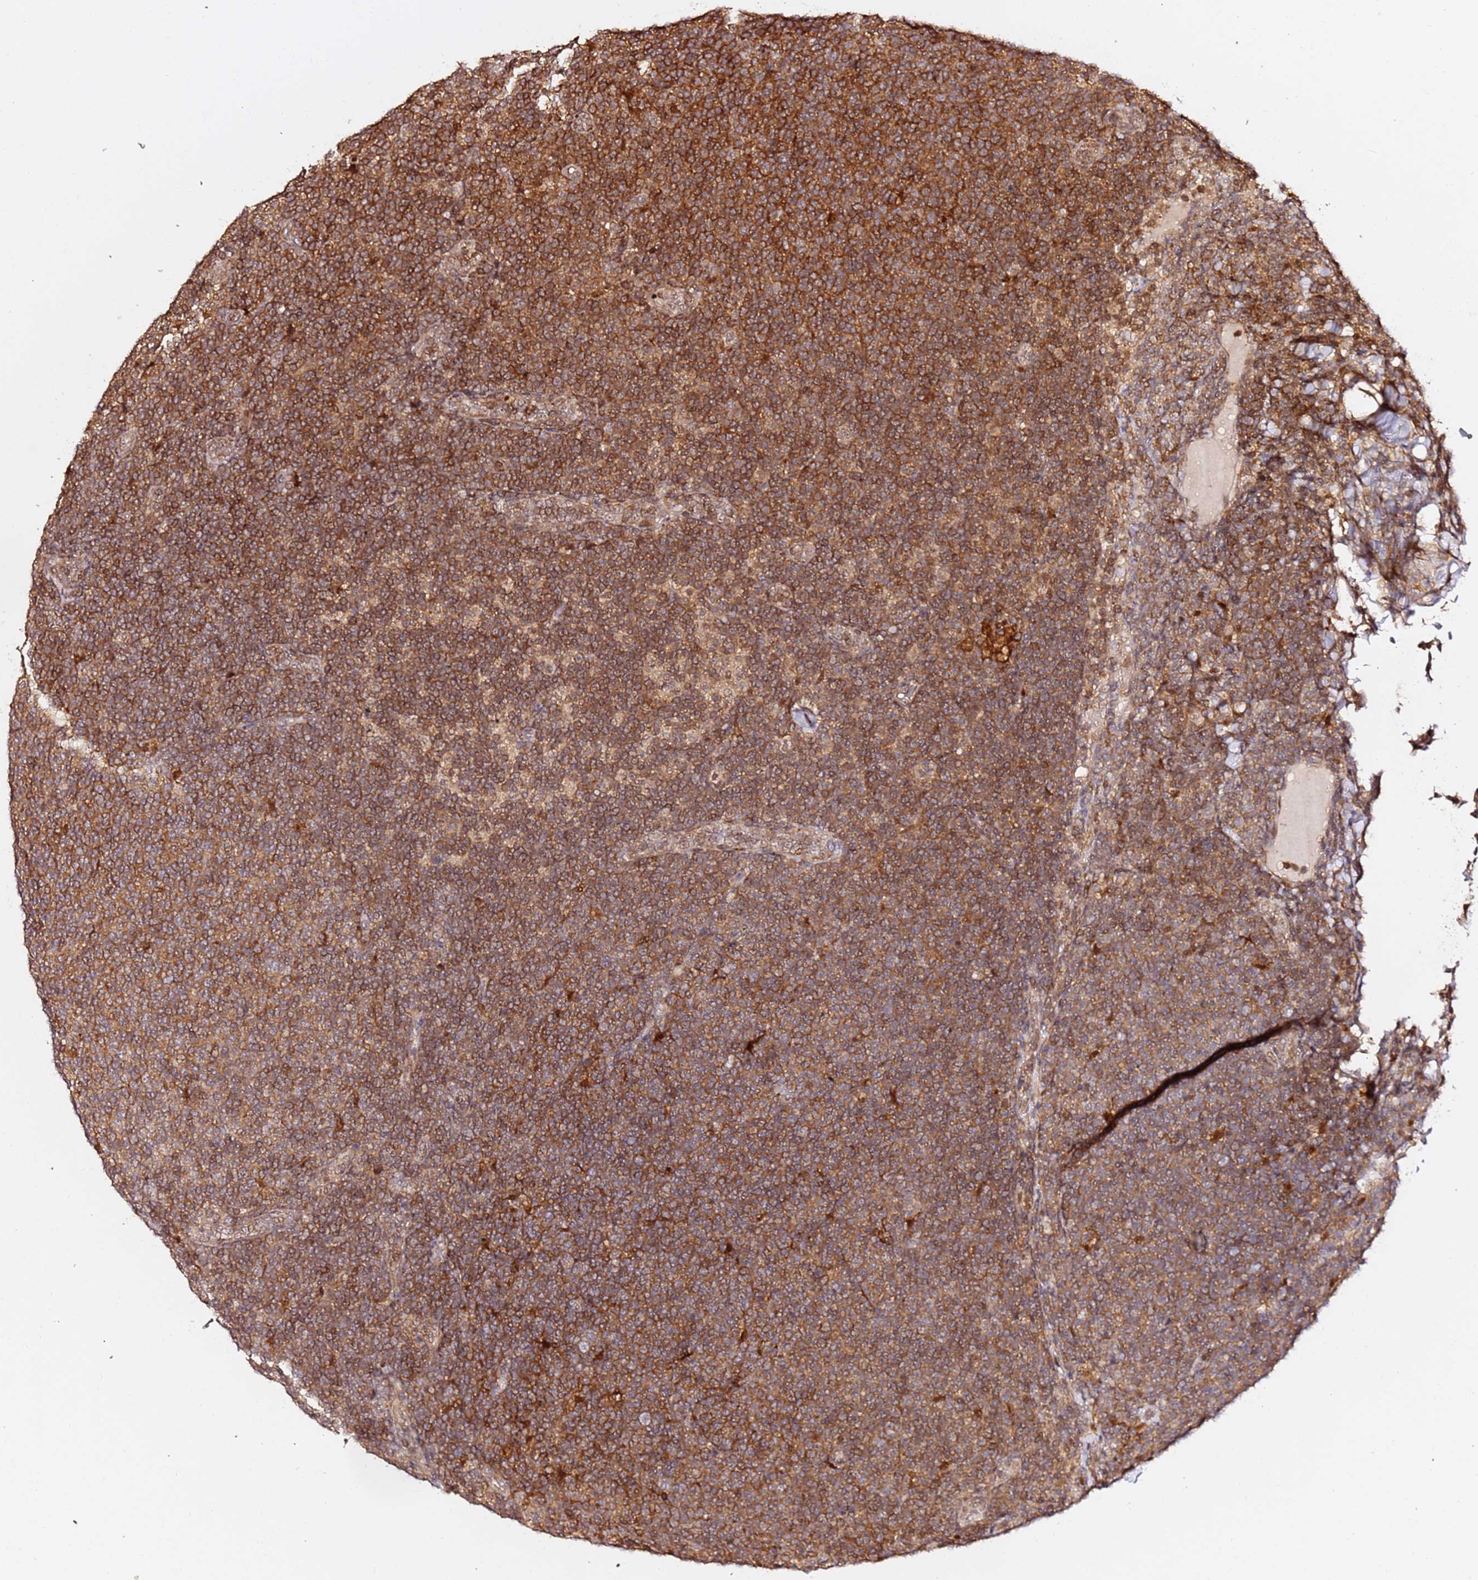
{"staining": {"intensity": "moderate", "quantity": ">75%", "location": "cytoplasmic/membranous"}, "tissue": "lymphoma", "cell_type": "Tumor cells", "image_type": "cancer", "snomed": [{"axis": "morphology", "description": "Malignant lymphoma, non-Hodgkin's type, Low grade"}, {"axis": "topography", "description": "Lymph node"}], "caption": "Brown immunohistochemical staining in lymphoma displays moderate cytoplasmic/membranous positivity in approximately >75% of tumor cells. Immunohistochemistry (ihc) stains the protein of interest in brown and the nuclei are stained blue.", "gene": "OR5V1", "patient": {"sex": "male", "age": 66}}